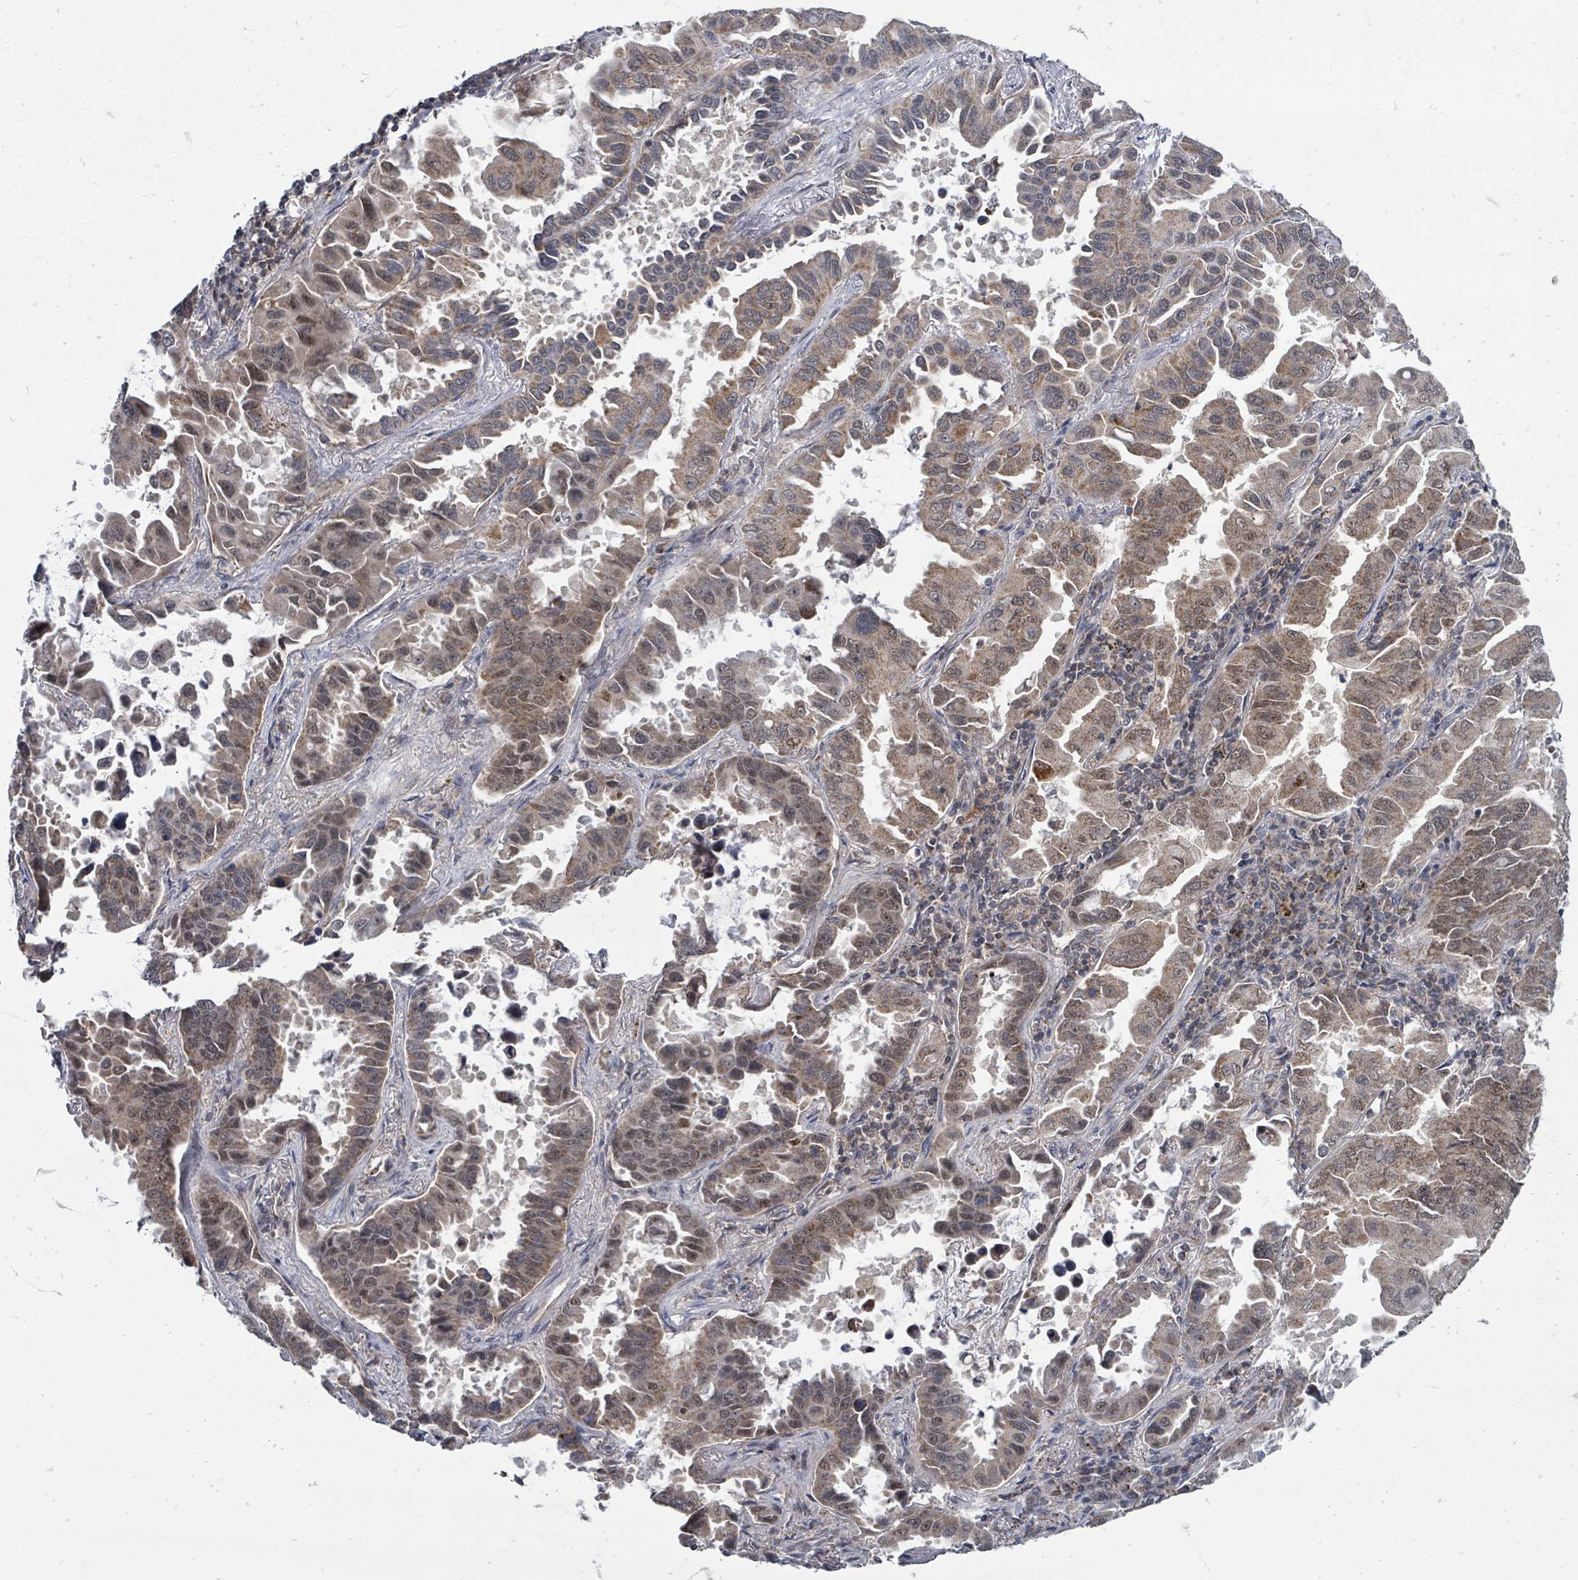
{"staining": {"intensity": "moderate", "quantity": "25%-75%", "location": "cytoplasmic/membranous,nuclear"}, "tissue": "lung cancer", "cell_type": "Tumor cells", "image_type": "cancer", "snomed": [{"axis": "morphology", "description": "Adenocarcinoma, NOS"}, {"axis": "topography", "description": "Lung"}], "caption": "Immunohistochemistry (IHC) staining of lung cancer (adenocarcinoma), which exhibits medium levels of moderate cytoplasmic/membranous and nuclear staining in approximately 25%-75% of tumor cells indicating moderate cytoplasmic/membranous and nuclear protein positivity. The staining was performed using DAB (brown) for protein detection and nuclei were counterstained in hematoxylin (blue).", "gene": "MAGOHB", "patient": {"sex": "male", "age": 64}}